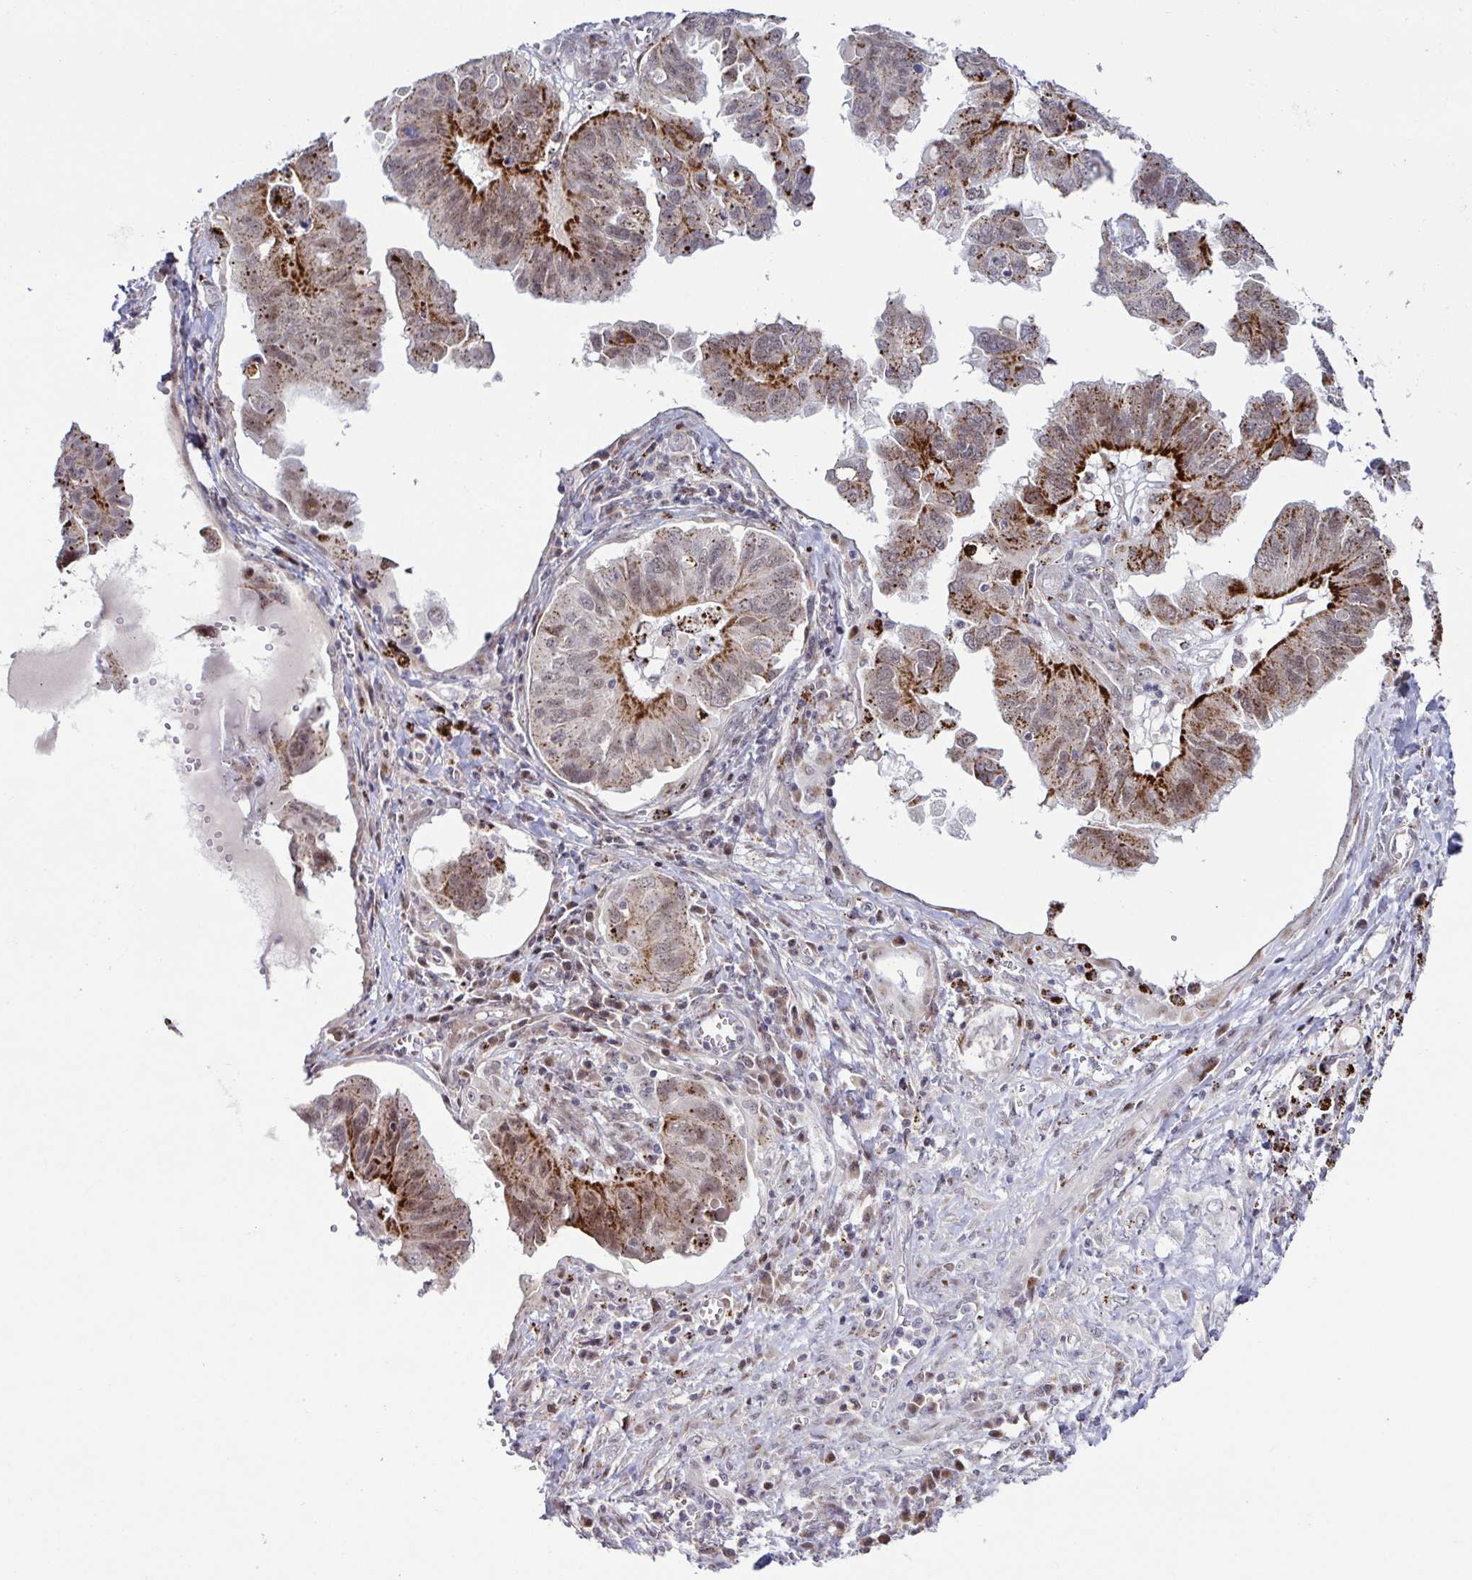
{"staining": {"intensity": "moderate", "quantity": ">75%", "location": "cytoplasmic/membranous"}, "tissue": "ovarian cancer", "cell_type": "Tumor cells", "image_type": "cancer", "snomed": [{"axis": "morphology", "description": "Cystadenocarcinoma, serous, NOS"}, {"axis": "topography", "description": "Ovary"}], "caption": "The micrograph reveals immunohistochemical staining of ovarian cancer (serous cystadenocarcinoma). There is moderate cytoplasmic/membranous expression is identified in approximately >75% of tumor cells.", "gene": "DZIP1", "patient": {"sex": "female", "age": 79}}